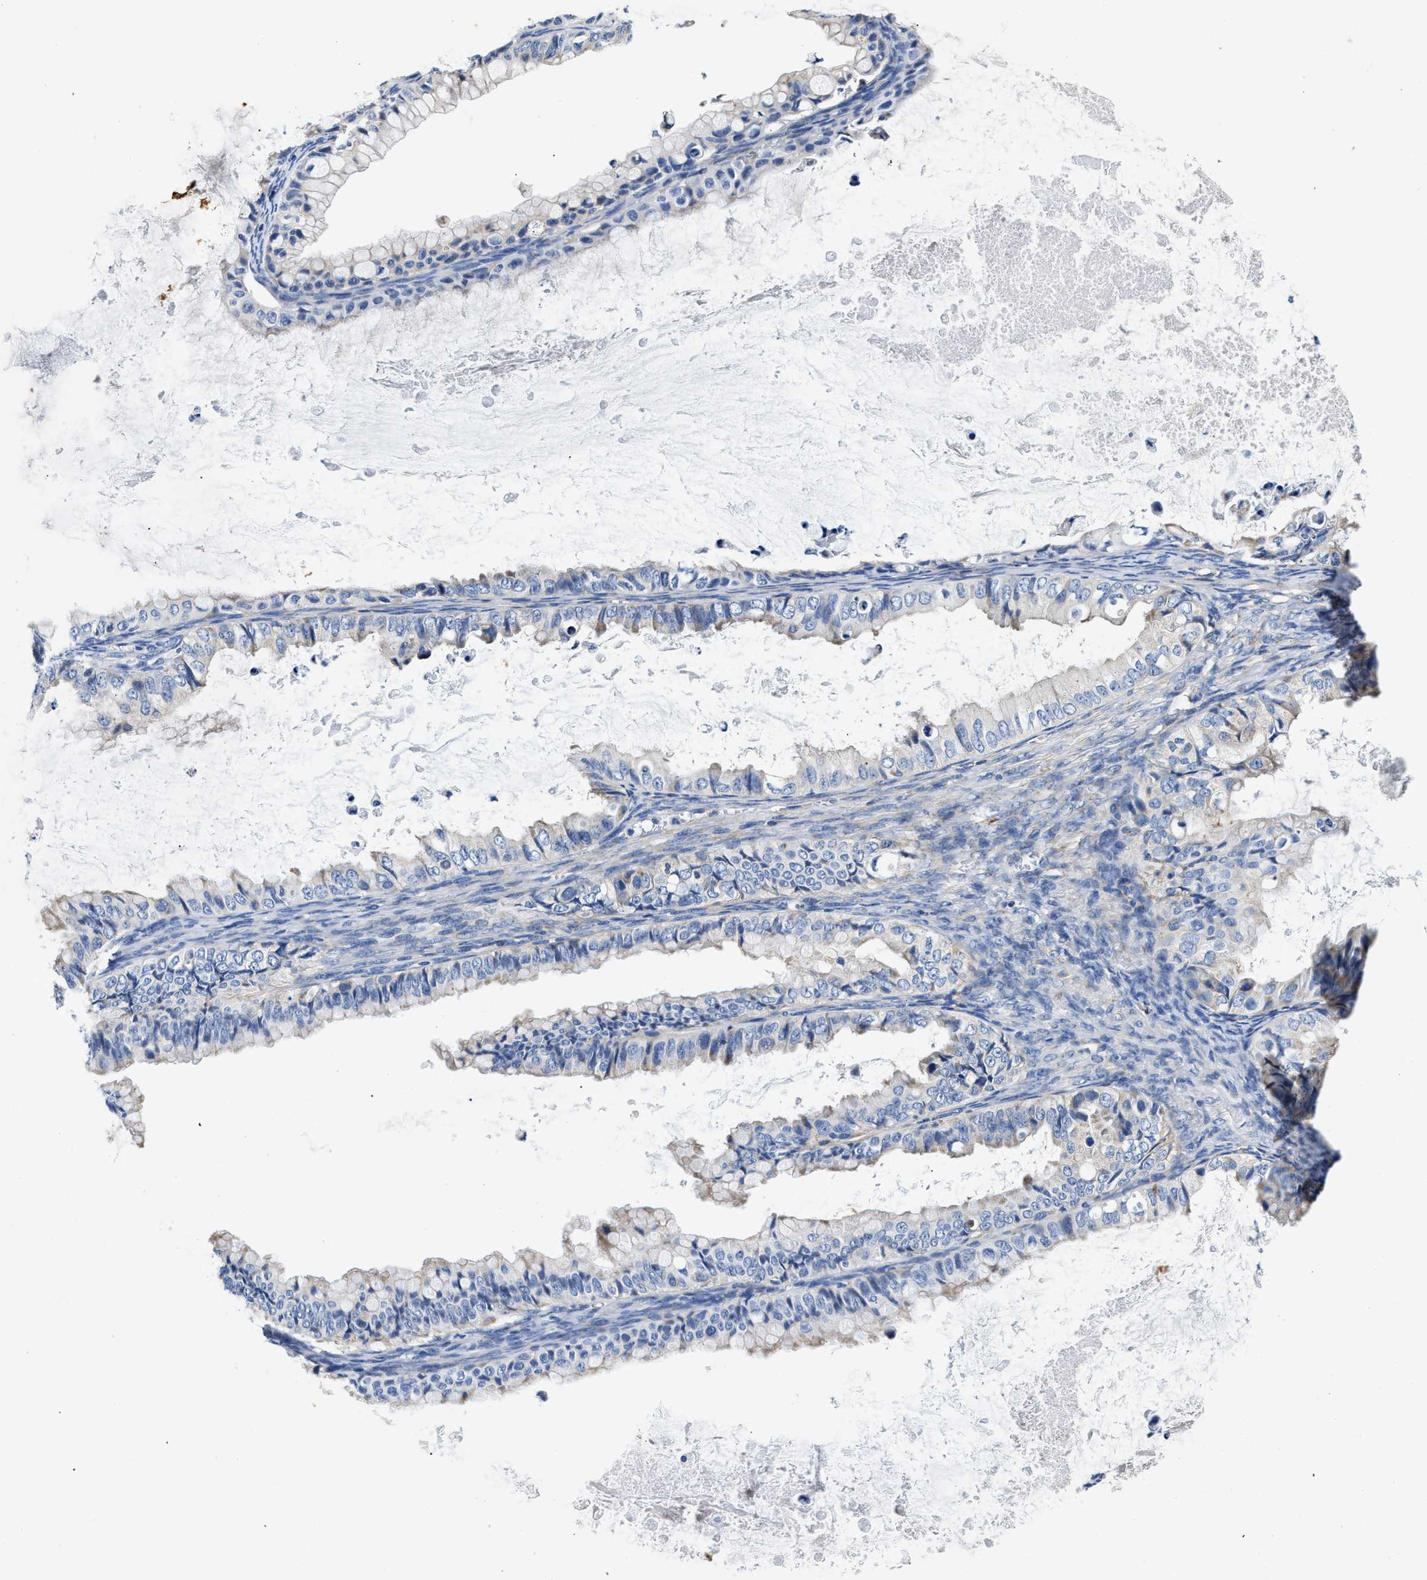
{"staining": {"intensity": "negative", "quantity": "none", "location": "none"}, "tissue": "ovarian cancer", "cell_type": "Tumor cells", "image_type": "cancer", "snomed": [{"axis": "morphology", "description": "Cystadenocarcinoma, mucinous, NOS"}, {"axis": "topography", "description": "Ovary"}], "caption": "DAB immunohistochemical staining of human mucinous cystadenocarcinoma (ovarian) demonstrates no significant positivity in tumor cells.", "gene": "ACADVL", "patient": {"sex": "female", "age": 80}}